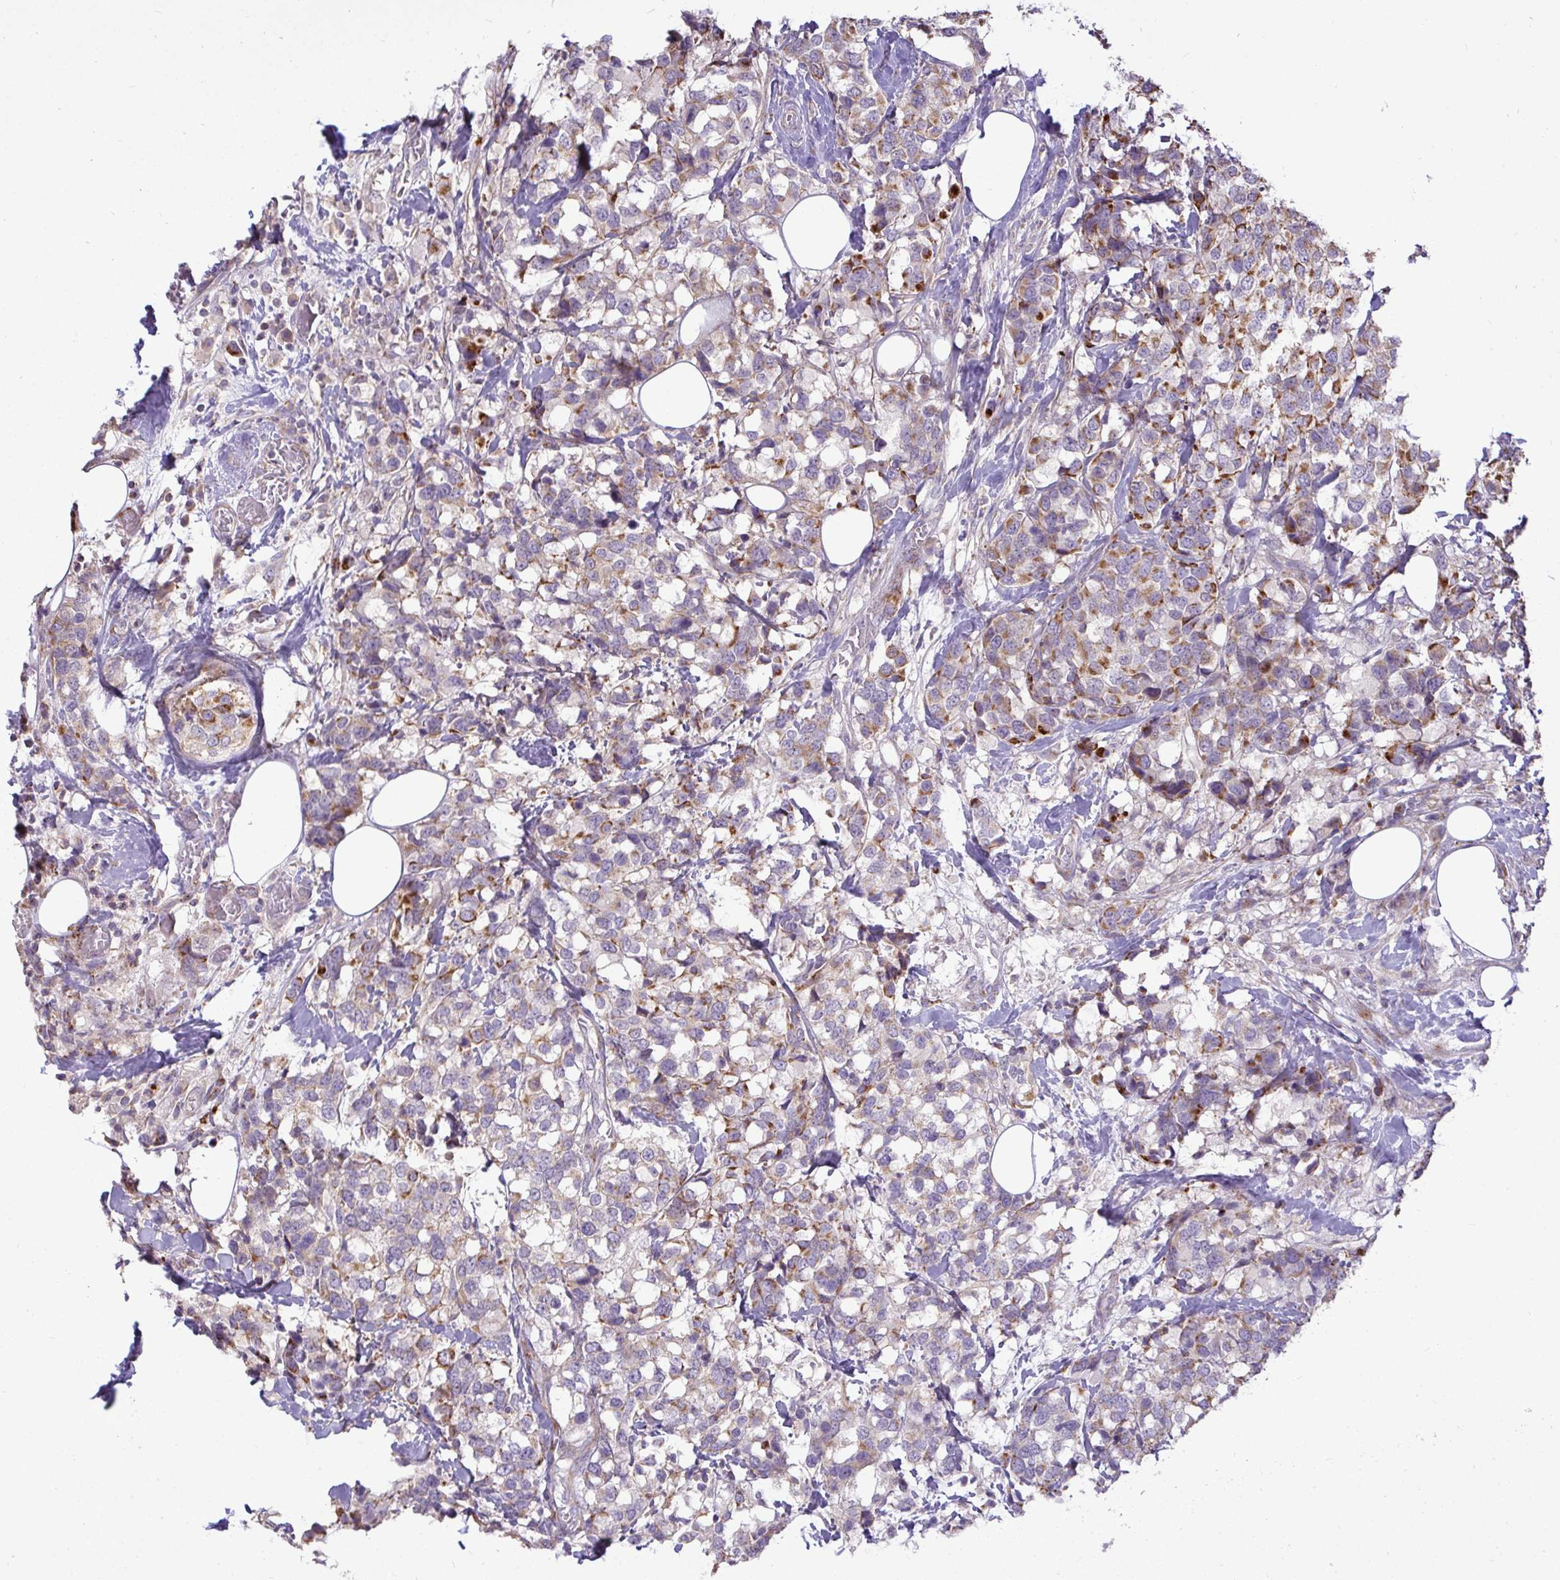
{"staining": {"intensity": "moderate", "quantity": "25%-75%", "location": "cytoplasmic/membranous"}, "tissue": "breast cancer", "cell_type": "Tumor cells", "image_type": "cancer", "snomed": [{"axis": "morphology", "description": "Lobular carcinoma"}, {"axis": "topography", "description": "Breast"}], "caption": "A high-resolution histopathology image shows IHC staining of breast cancer (lobular carcinoma), which shows moderate cytoplasmic/membranous staining in approximately 25%-75% of tumor cells.", "gene": "STRIP1", "patient": {"sex": "female", "age": 59}}